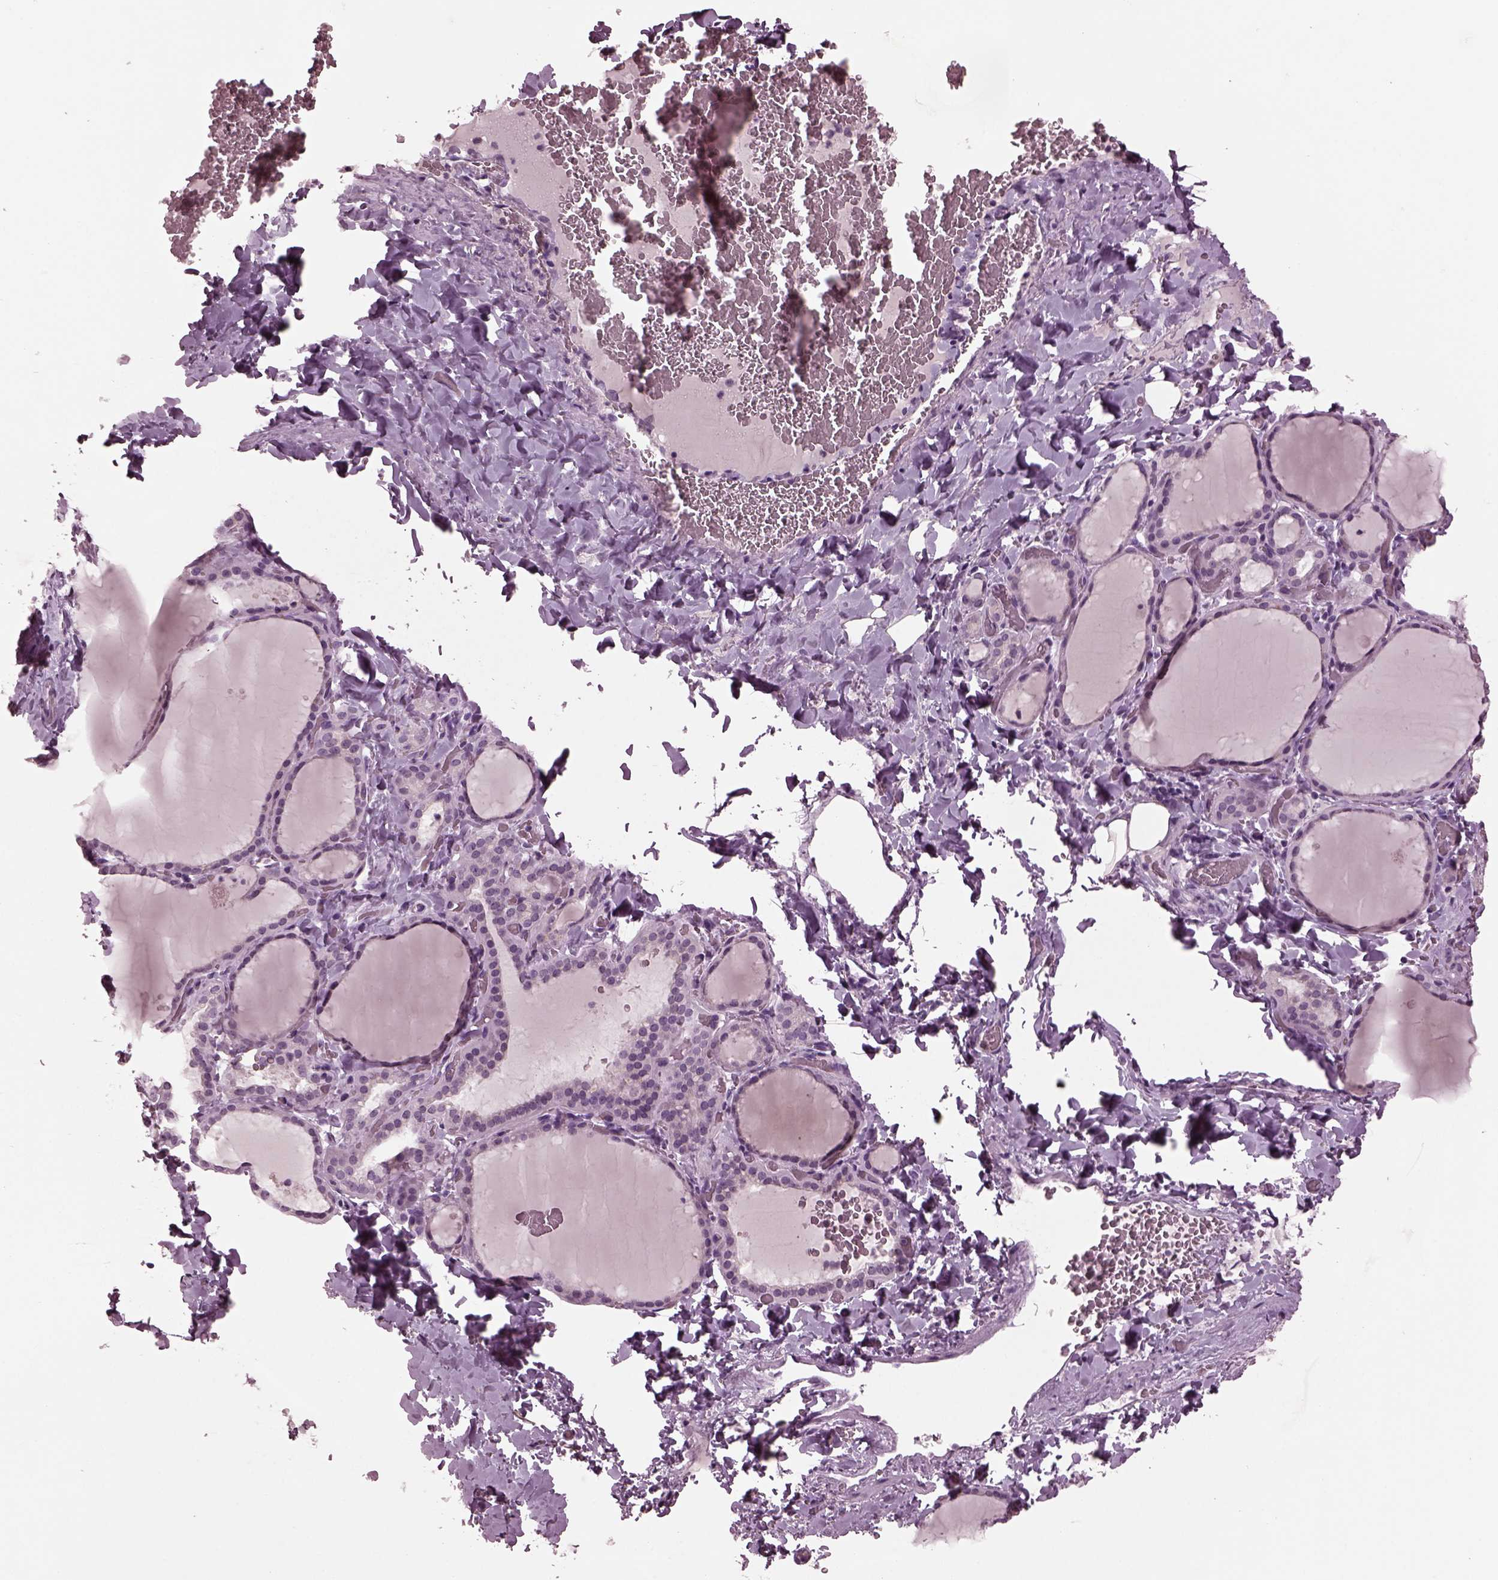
{"staining": {"intensity": "negative", "quantity": "none", "location": "none"}, "tissue": "thyroid gland", "cell_type": "Glandular cells", "image_type": "normal", "snomed": [{"axis": "morphology", "description": "Normal tissue, NOS"}, {"axis": "topography", "description": "Thyroid gland"}], "caption": "Immunohistochemistry image of benign thyroid gland stained for a protein (brown), which demonstrates no expression in glandular cells. The staining was performed using DAB (3,3'-diaminobenzidine) to visualize the protein expression in brown, while the nuclei were stained in blue with hematoxylin (Magnification: 20x).", "gene": "MIB2", "patient": {"sex": "female", "age": 22}}